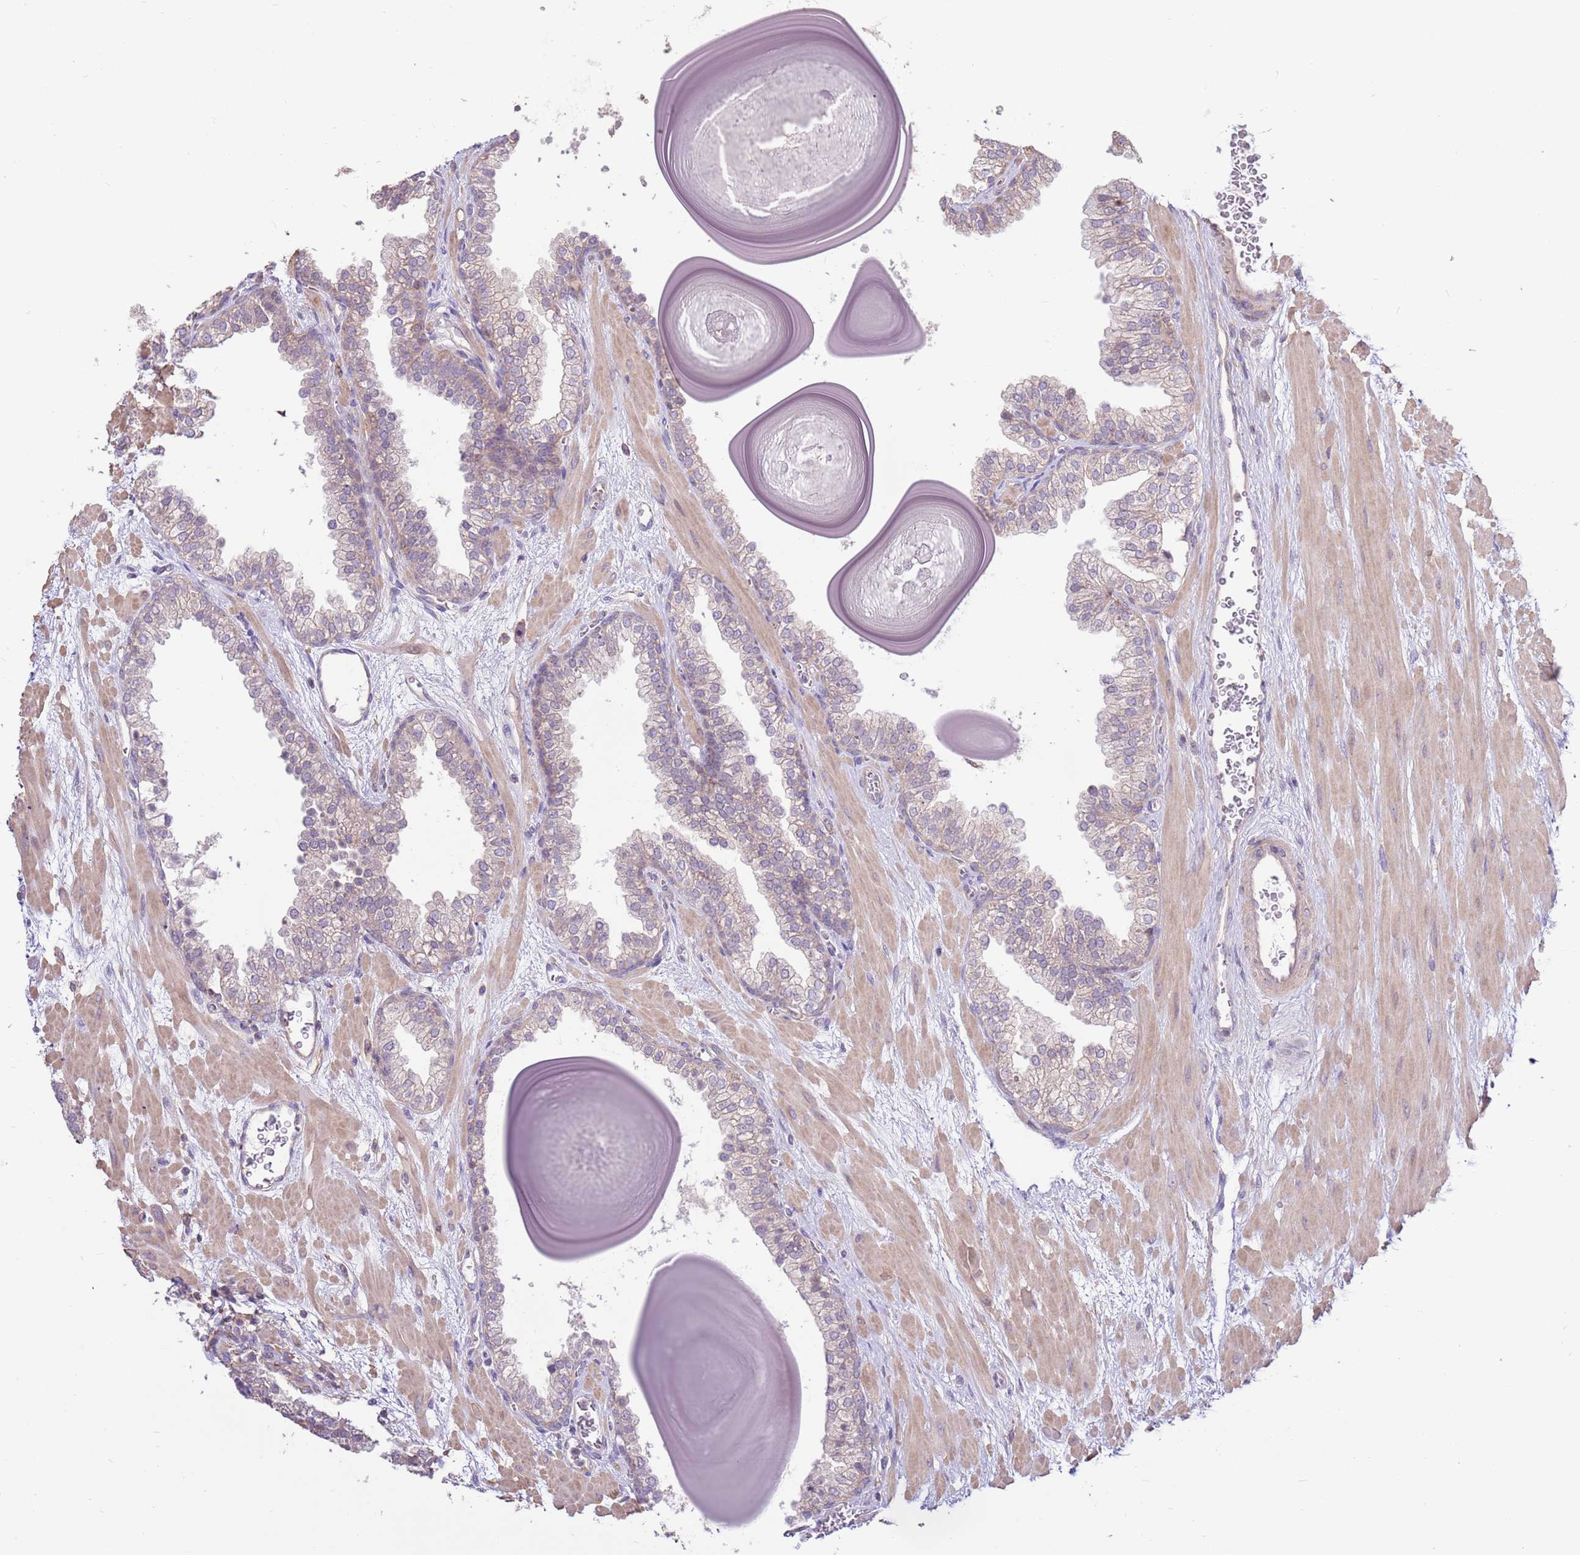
{"staining": {"intensity": "weak", "quantity": "<25%", "location": "cytoplasmic/membranous"}, "tissue": "prostate", "cell_type": "Glandular cells", "image_type": "normal", "snomed": [{"axis": "morphology", "description": "Normal tissue, NOS"}, {"axis": "topography", "description": "Prostate"}], "caption": "Immunohistochemical staining of normal prostate displays no significant expression in glandular cells. Brightfield microscopy of immunohistochemistry stained with DAB (brown) and hematoxylin (blue), captured at high magnification.", "gene": "EVA1B", "patient": {"sex": "male", "age": 48}}